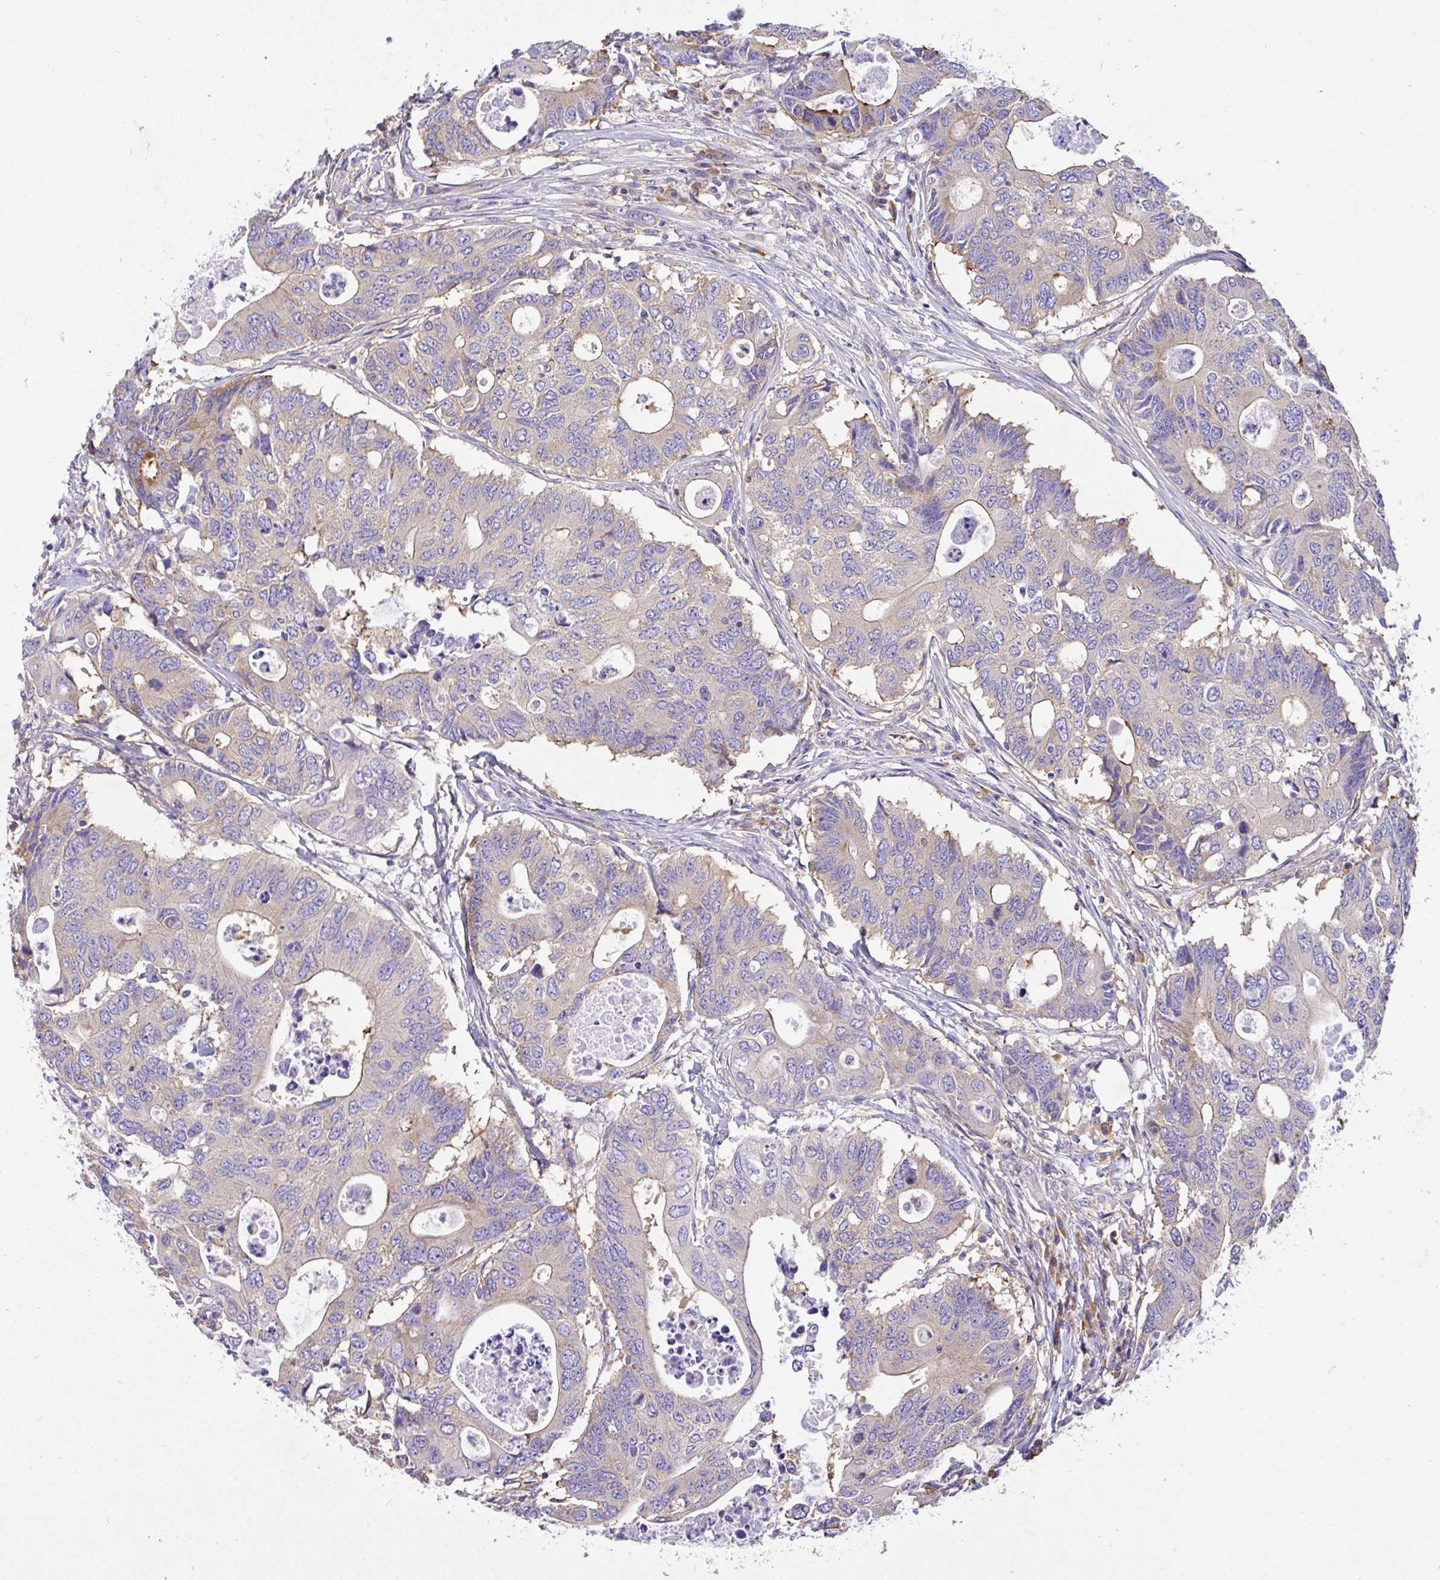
{"staining": {"intensity": "weak", "quantity": "<25%", "location": "cytoplasmic/membranous"}, "tissue": "colorectal cancer", "cell_type": "Tumor cells", "image_type": "cancer", "snomed": [{"axis": "morphology", "description": "Adenocarcinoma, NOS"}, {"axis": "topography", "description": "Colon"}], "caption": "Adenocarcinoma (colorectal) was stained to show a protein in brown. There is no significant staining in tumor cells. (DAB immunohistochemistry, high magnification).", "gene": "GFPT2", "patient": {"sex": "male", "age": 71}}